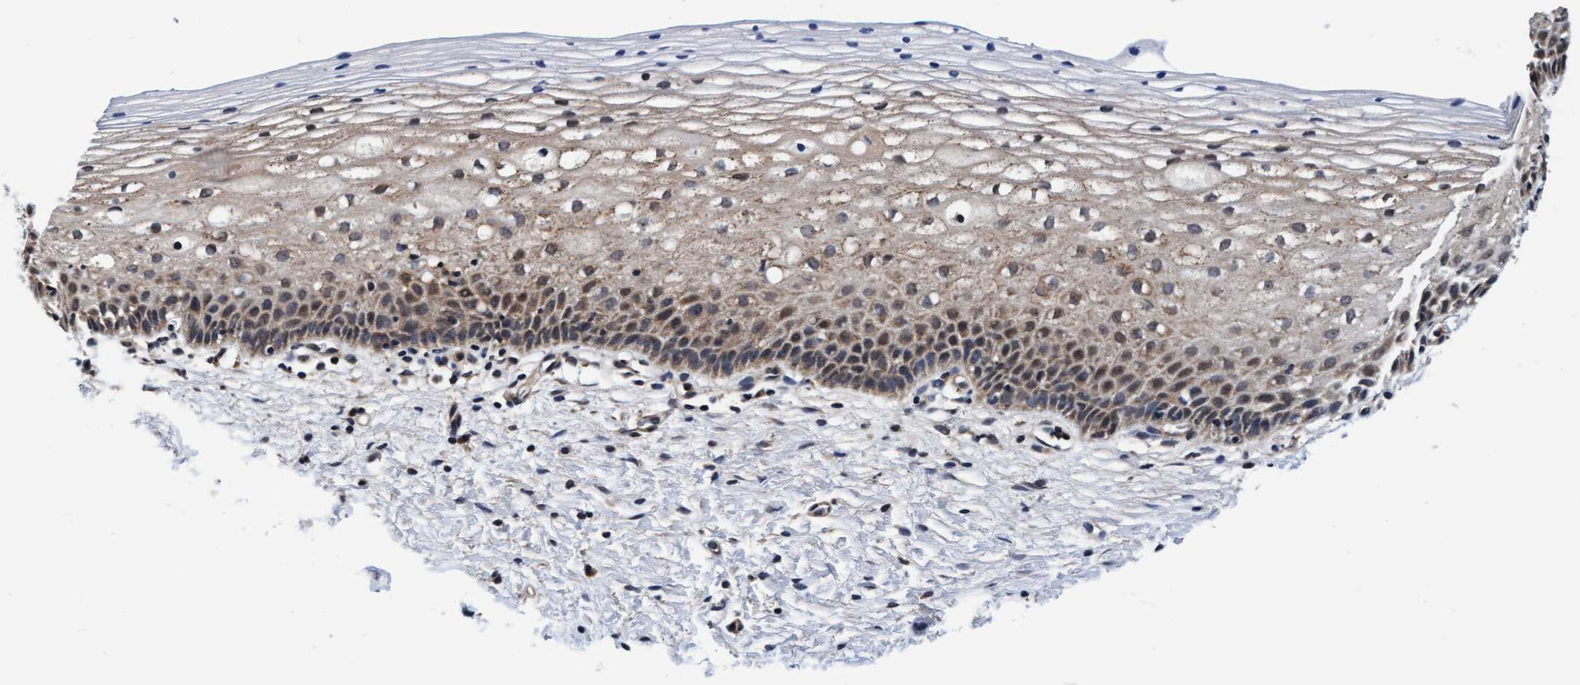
{"staining": {"intensity": "moderate", "quantity": ">75%", "location": "cytoplasmic/membranous"}, "tissue": "cervix", "cell_type": "Glandular cells", "image_type": "normal", "snomed": [{"axis": "morphology", "description": "Normal tissue, NOS"}, {"axis": "topography", "description": "Cervix"}], "caption": "A brown stain shows moderate cytoplasmic/membranous expression of a protein in glandular cells of benign human cervix.", "gene": "EFCAB13", "patient": {"sex": "female", "age": 72}}